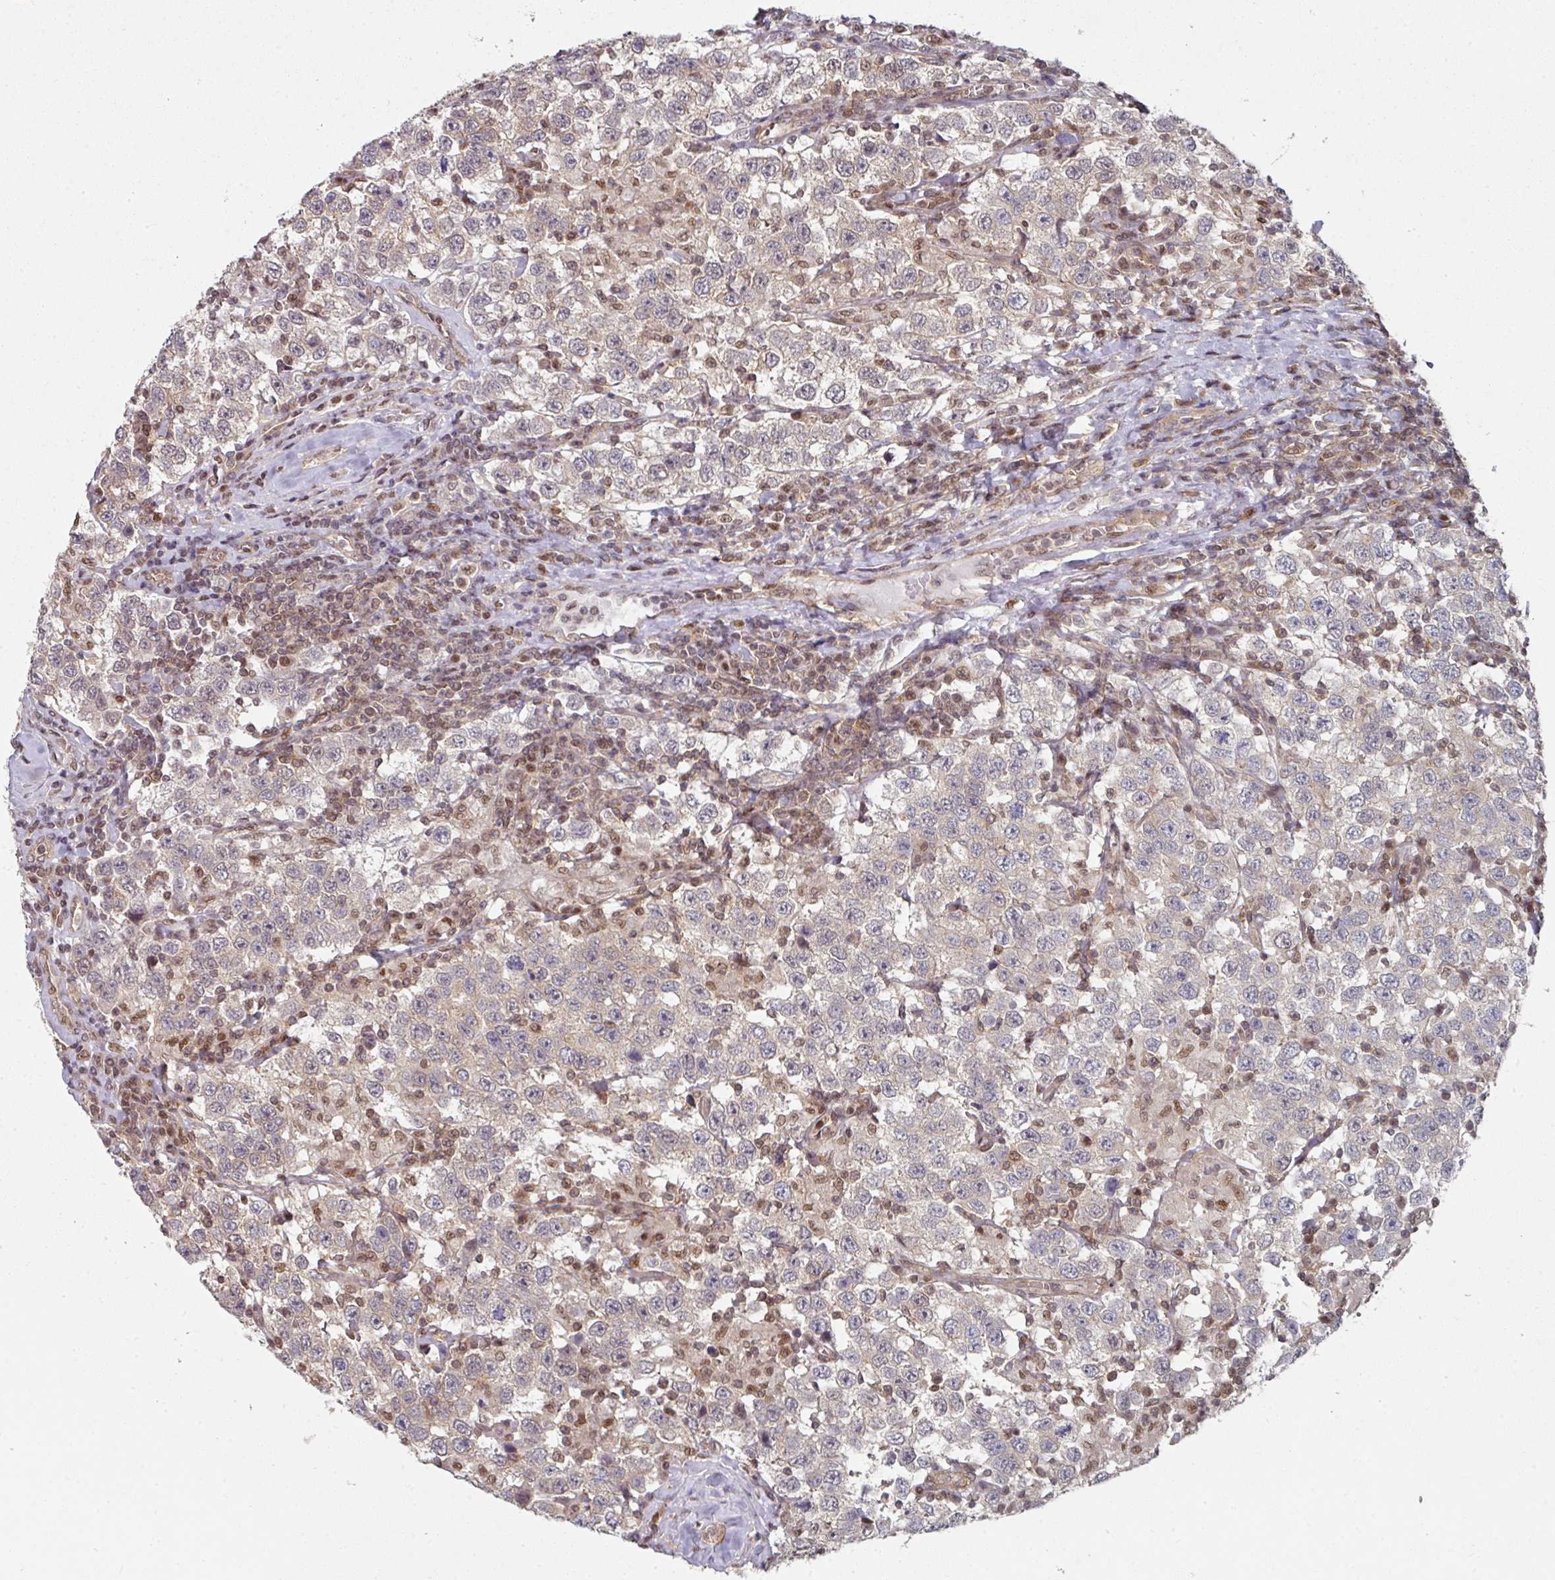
{"staining": {"intensity": "weak", "quantity": "<25%", "location": "cytoplasmic/membranous"}, "tissue": "testis cancer", "cell_type": "Tumor cells", "image_type": "cancer", "snomed": [{"axis": "morphology", "description": "Seminoma, NOS"}, {"axis": "topography", "description": "Testis"}], "caption": "Testis cancer was stained to show a protein in brown. There is no significant expression in tumor cells.", "gene": "PSME3IP1", "patient": {"sex": "male", "age": 41}}